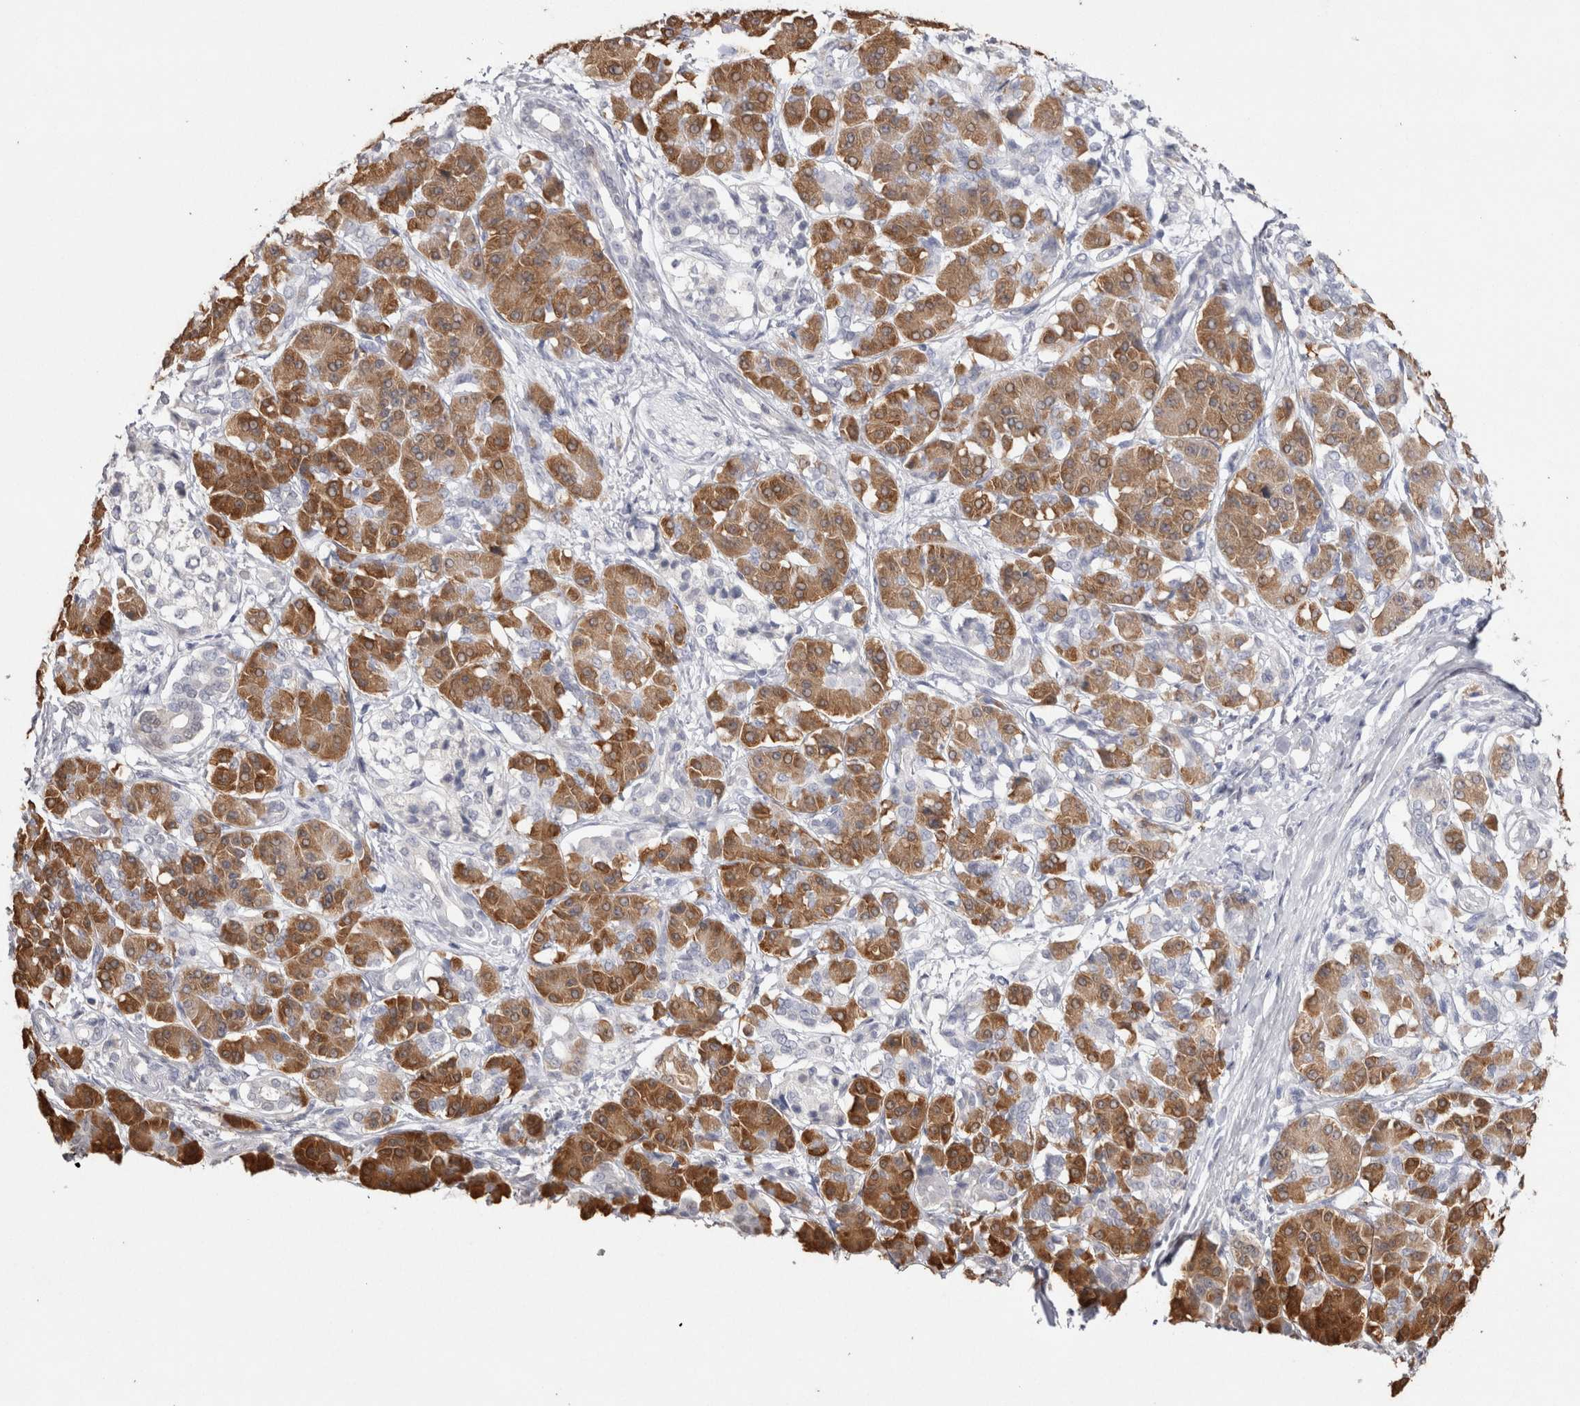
{"staining": {"intensity": "moderate", "quantity": ">75%", "location": "cytoplasmic/membranous"}, "tissue": "pancreatic cancer", "cell_type": "Tumor cells", "image_type": "cancer", "snomed": [{"axis": "morphology", "description": "Adenocarcinoma, NOS"}, {"axis": "topography", "description": "Pancreas"}], "caption": "Moderate cytoplasmic/membranous positivity for a protein is present in approximately >75% of tumor cells of pancreatic cancer using IHC.", "gene": "LGALS2", "patient": {"sex": "female", "age": 56}}